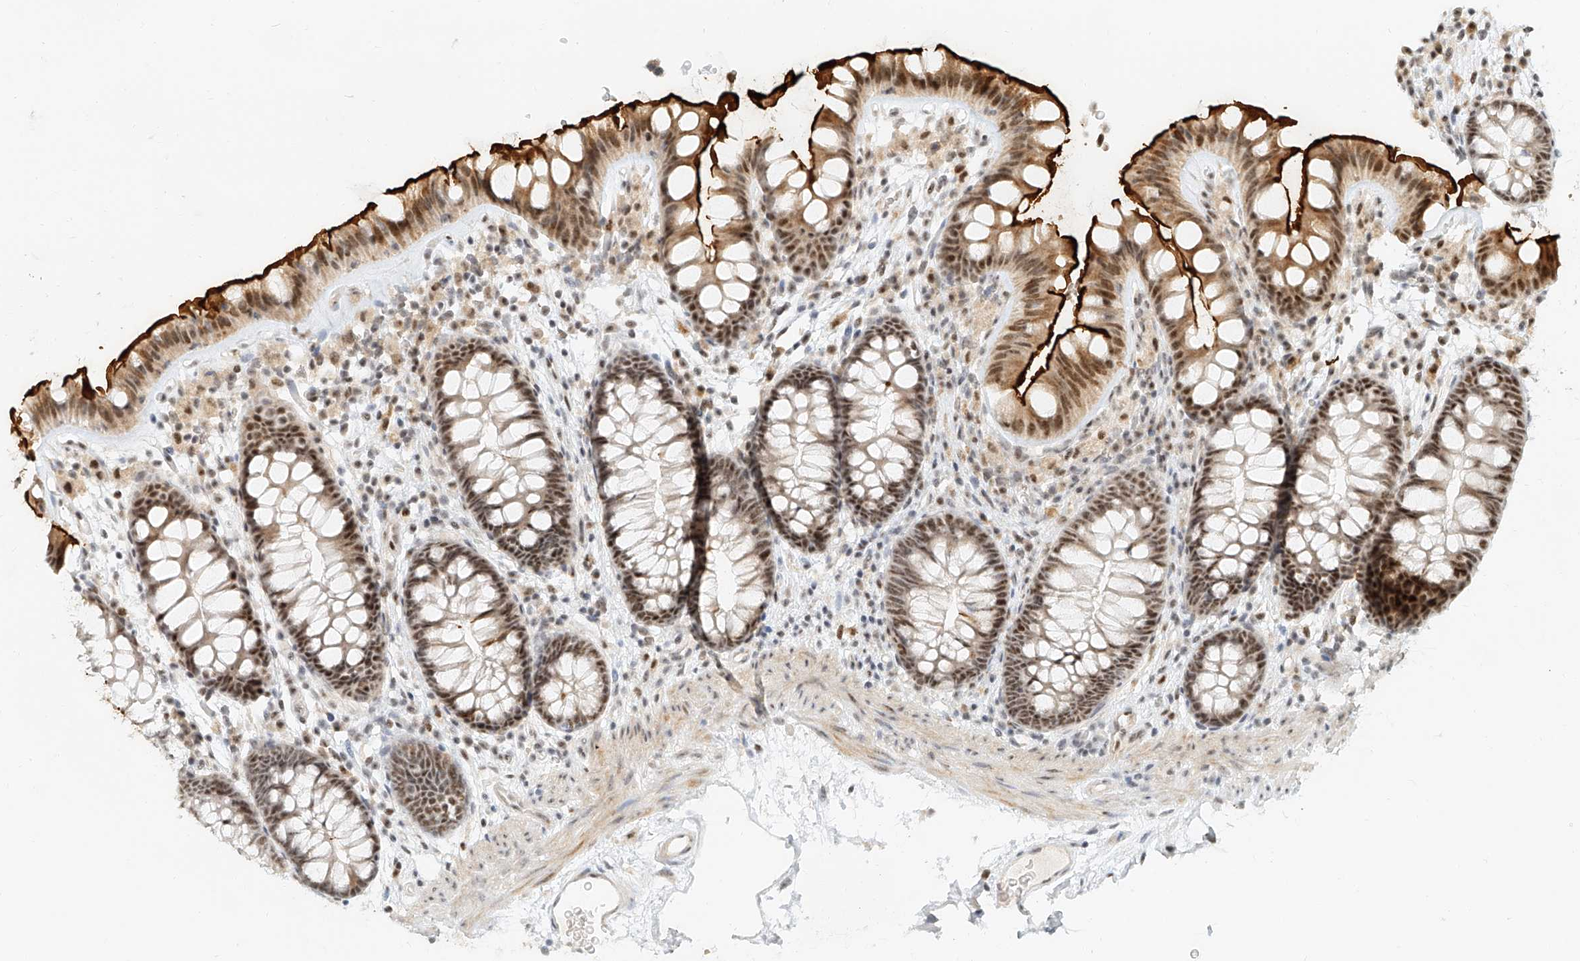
{"staining": {"intensity": "strong", "quantity": ">75%", "location": "nuclear"}, "tissue": "colon", "cell_type": "Endothelial cells", "image_type": "normal", "snomed": [{"axis": "morphology", "description": "Normal tissue, NOS"}, {"axis": "topography", "description": "Colon"}], "caption": "Benign colon demonstrates strong nuclear staining in approximately >75% of endothelial cells, visualized by immunohistochemistry.", "gene": "CXorf58", "patient": {"sex": "female", "age": 62}}